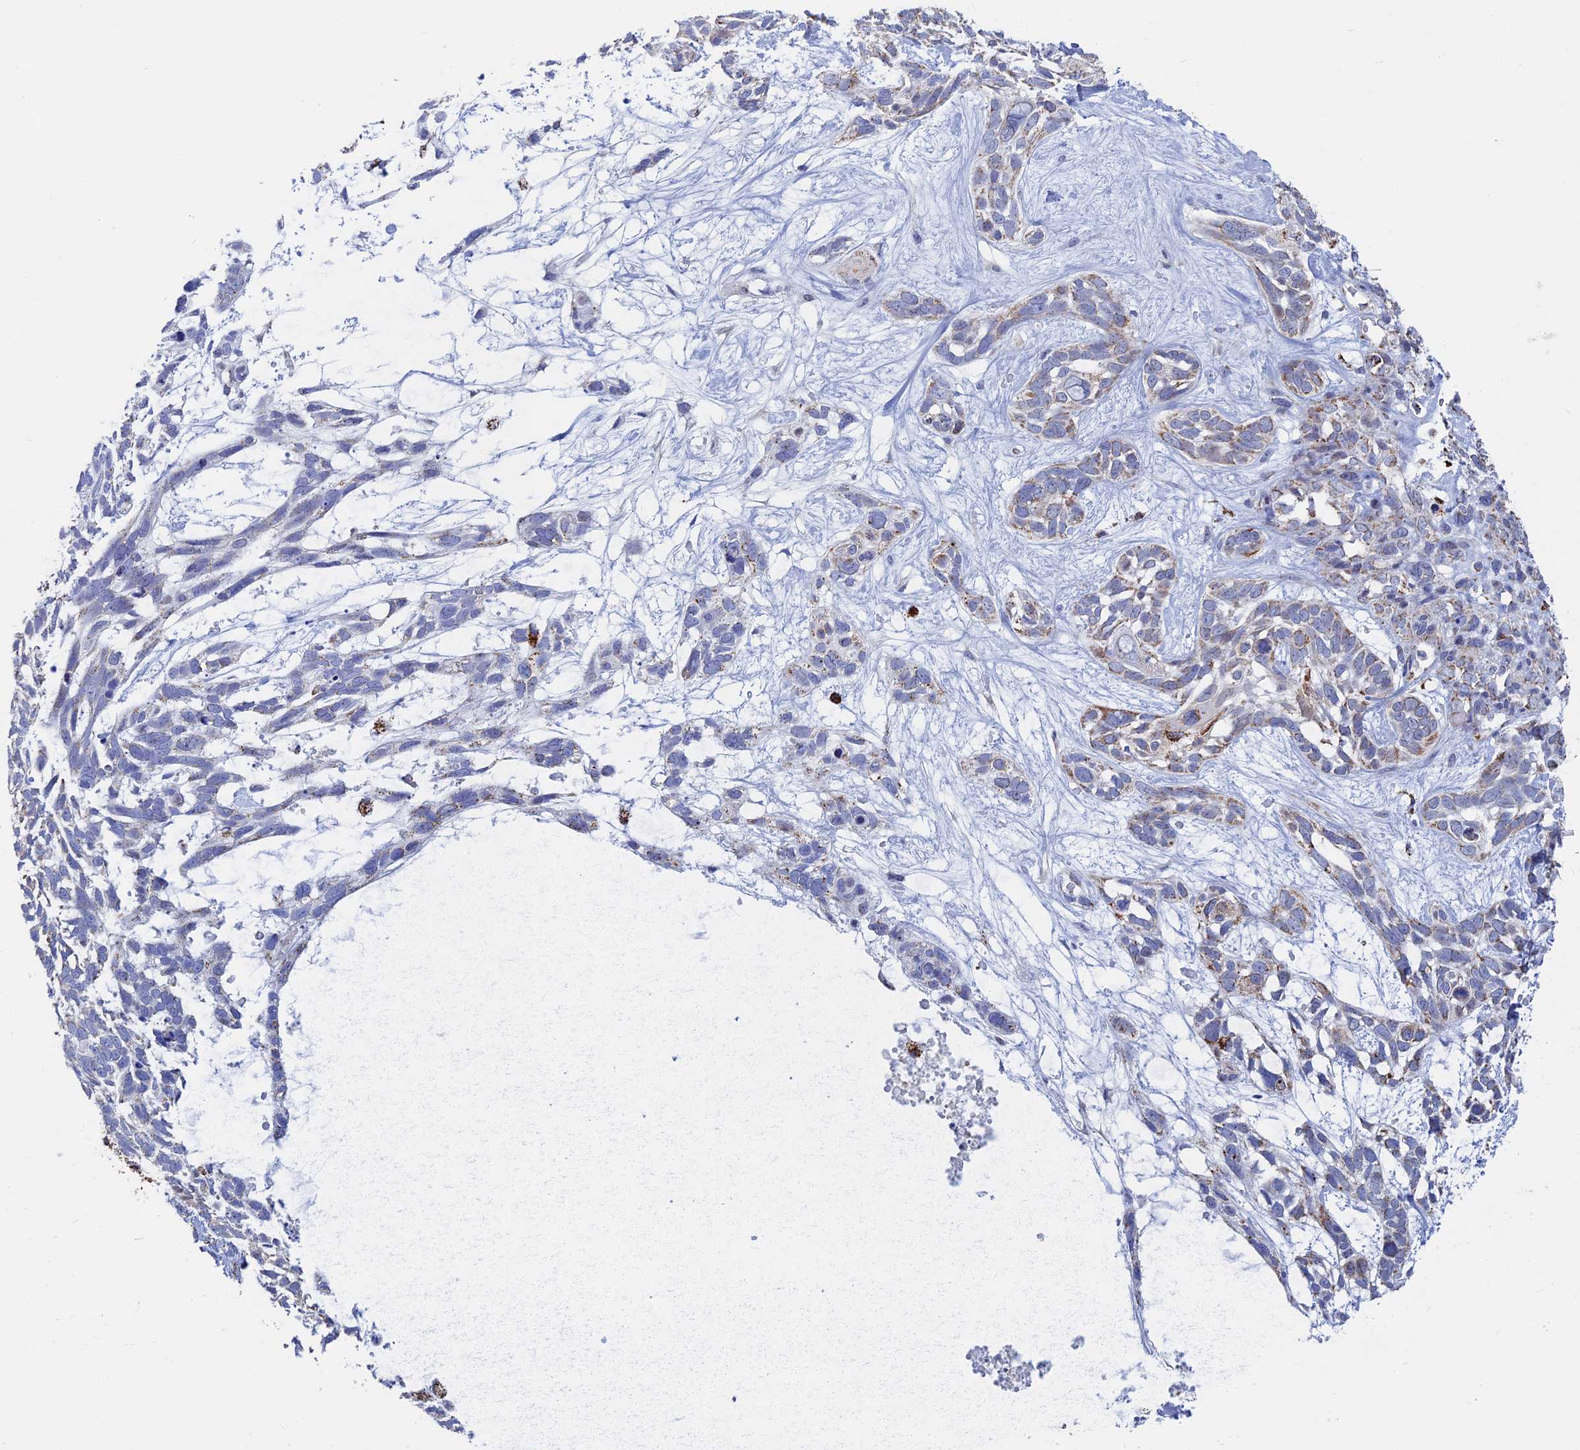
{"staining": {"intensity": "weak", "quantity": "<25%", "location": "cytoplasmic/membranous"}, "tissue": "skin cancer", "cell_type": "Tumor cells", "image_type": "cancer", "snomed": [{"axis": "morphology", "description": "Basal cell carcinoma"}, {"axis": "topography", "description": "Skin"}], "caption": "The histopathology image exhibits no staining of tumor cells in skin basal cell carcinoma.", "gene": "SEC24D", "patient": {"sex": "male", "age": 88}}